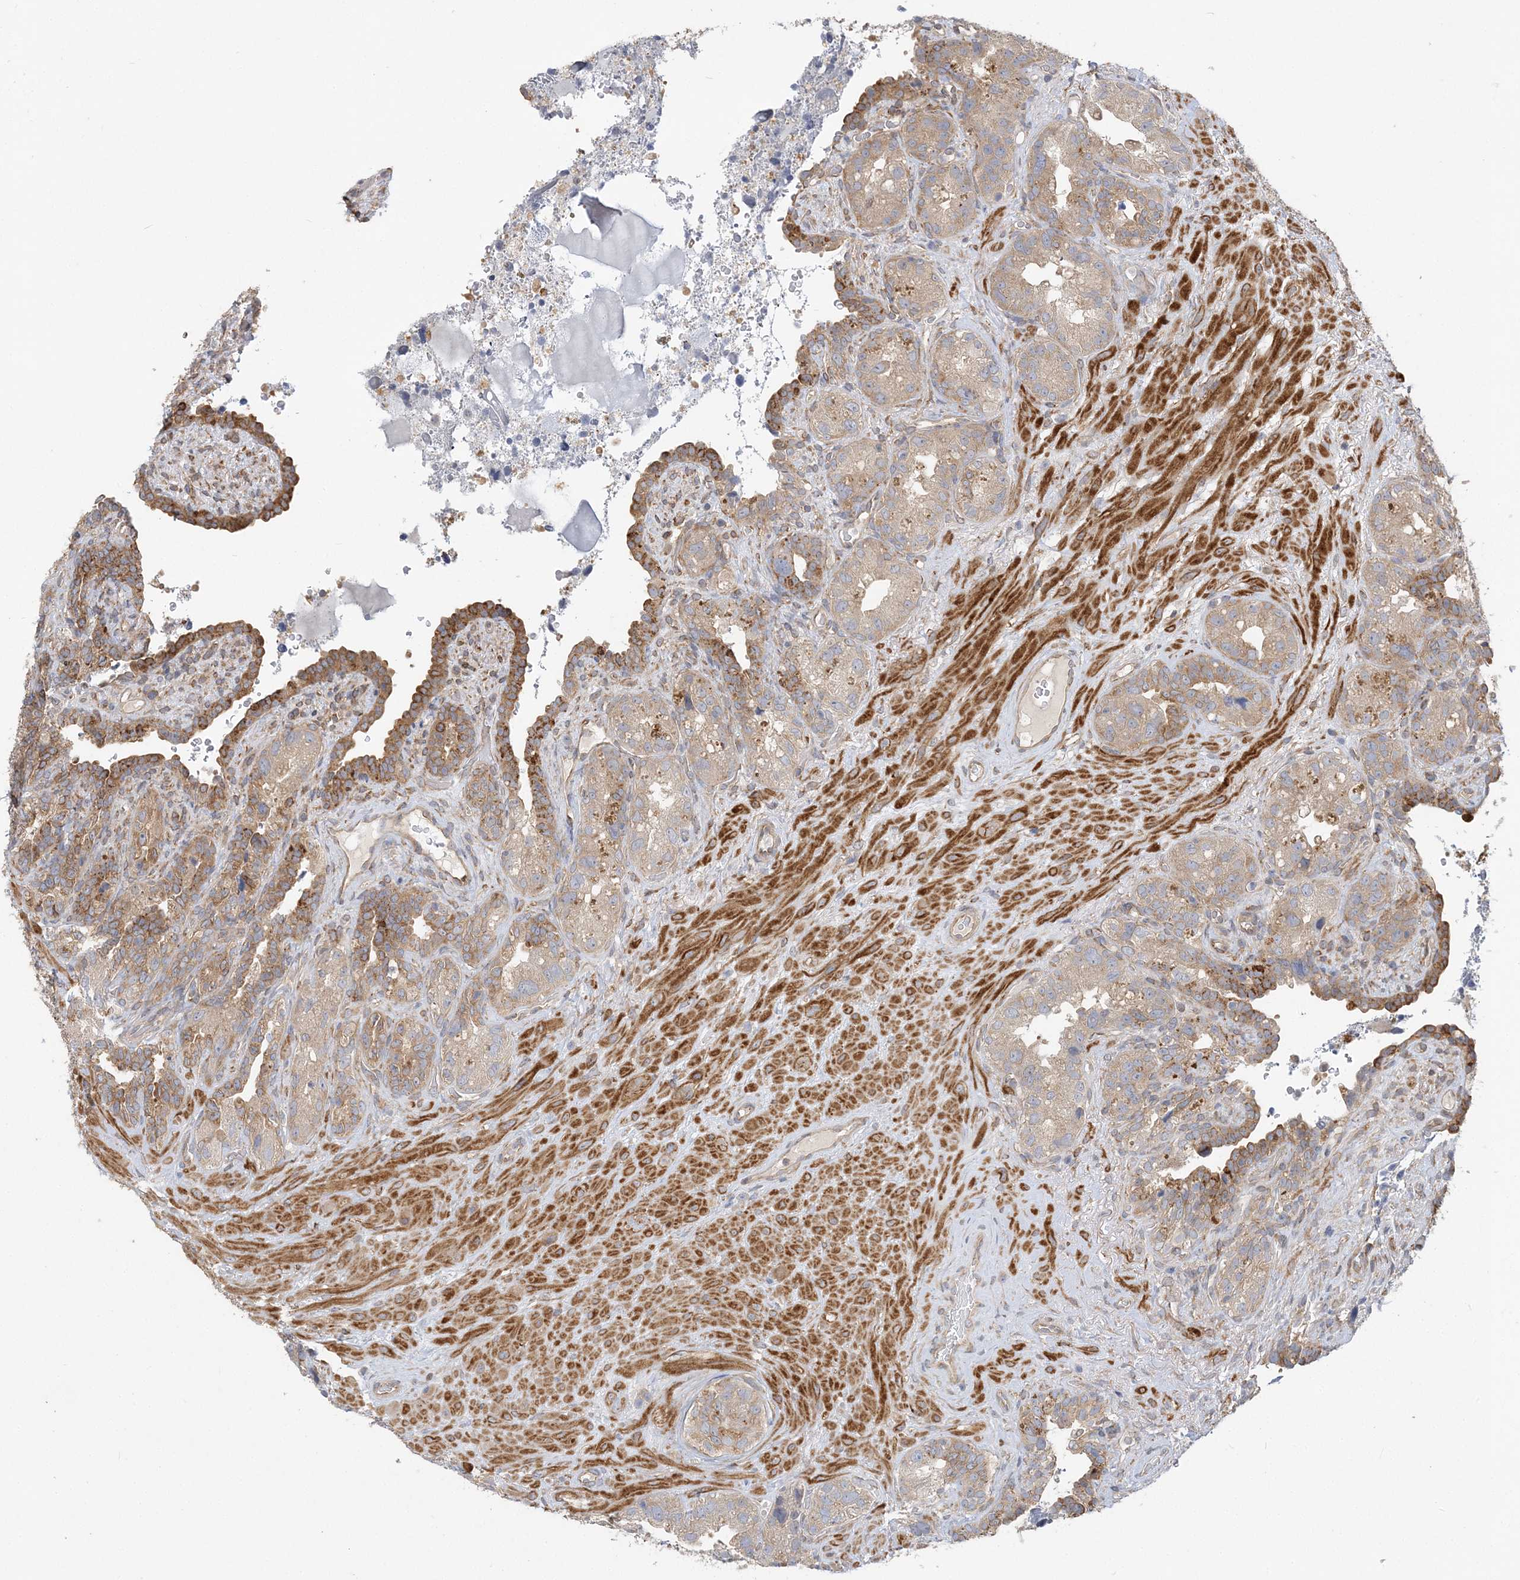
{"staining": {"intensity": "moderate", "quantity": "<25%", "location": "cytoplasmic/membranous"}, "tissue": "seminal vesicle", "cell_type": "Glandular cells", "image_type": "normal", "snomed": [{"axis": "morphology", "description": "Normal tissue, NOS"}, {"axis": "topography", "description": "Seminal veicle"}, {"axis": "topography", "description": "Peripheral nerve tissue"}], "caption": "This image demonstrates IHC staining of normal human seminal vesicle, with low moderate cytoplasmic/membranous positivity in approximately <25% of glandular cells.", "gene": "MAP4K5", "patient": {"sex": "male", "age": 67}}